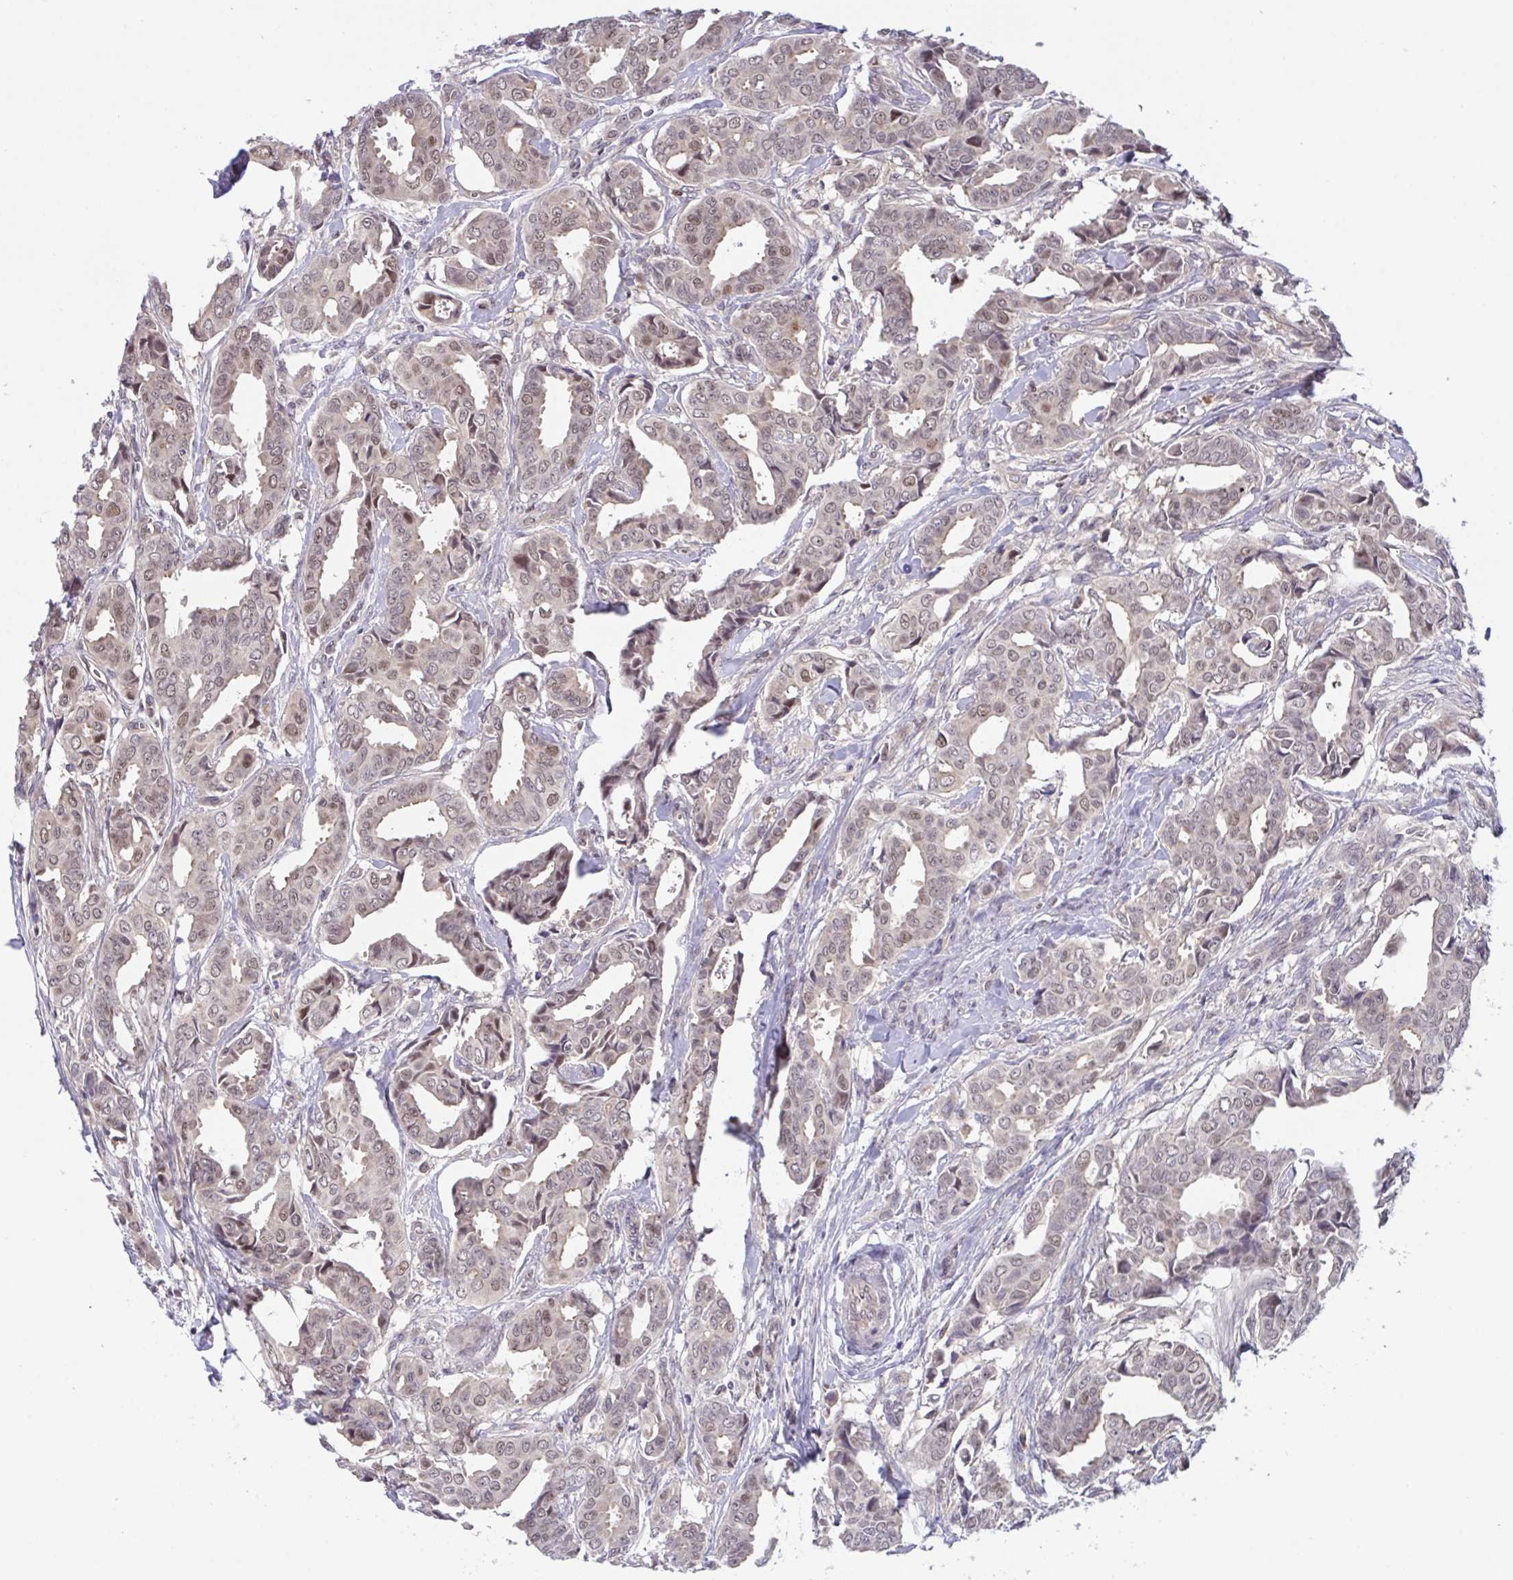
{"staining": {"intensity": "moderate", "quantity": ">75%", "location": "nuclear"}, "tissue": "breast cancer", "cell_type": "Tumor cells", "image_type": "cancer", "snomed": [{"axis": "morphology", "description": "Duct carcinoma"}, {"axis": "topography", "description": "Breast"}], "caption": "IHC image of neoplastic tissue: human breast cancer (invasive ductal carcinoma) stained using IHC displays medium levels of moderate protein expression localized specifically in the nuclear of tumor cells, appearing as a nuclear brown color.", "gene": "ZNF444", "patient": {"sex": "female", "age": 45}}